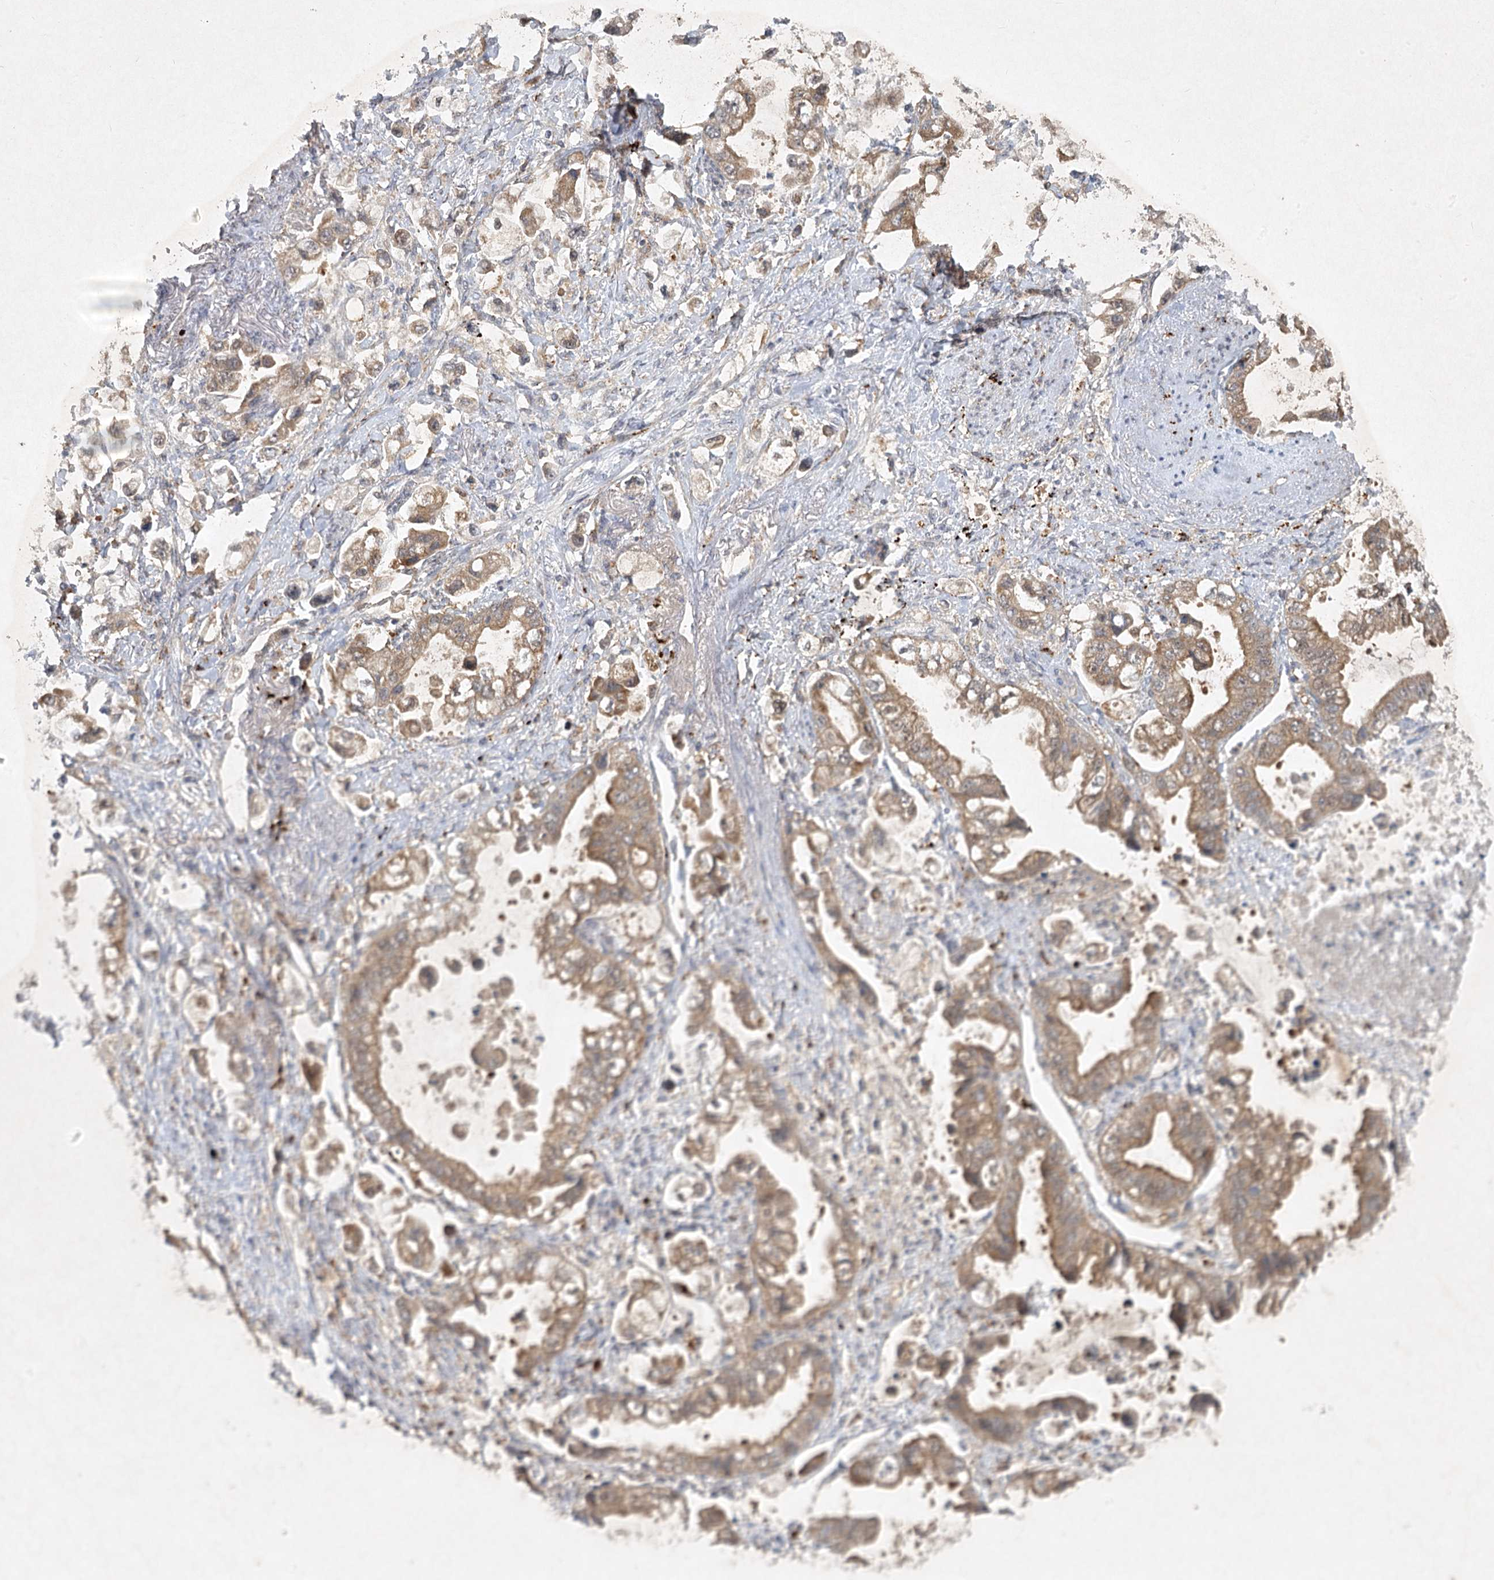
{"staining": {"intensity": "moderate", "quantity": ">75%", "location": "cytoplasmic/membranous"}, "tissue": "stomach cancer", "cell_type": "Tumor cells", "image_type": "cancer", "snomed": [{"axis": "morphology", "description": "Adenocarcinoma, NOS"}, {"axis": "topography", "description": "Stomach"}], "caption": "Moderate cytoplasmic/membranous expression for a protein is appreciated in approximately >75% of tumor cells of stomach cancer using IHC.", "gene": "PYROXD2", "patient": {"sex": "male", "age": 62}}